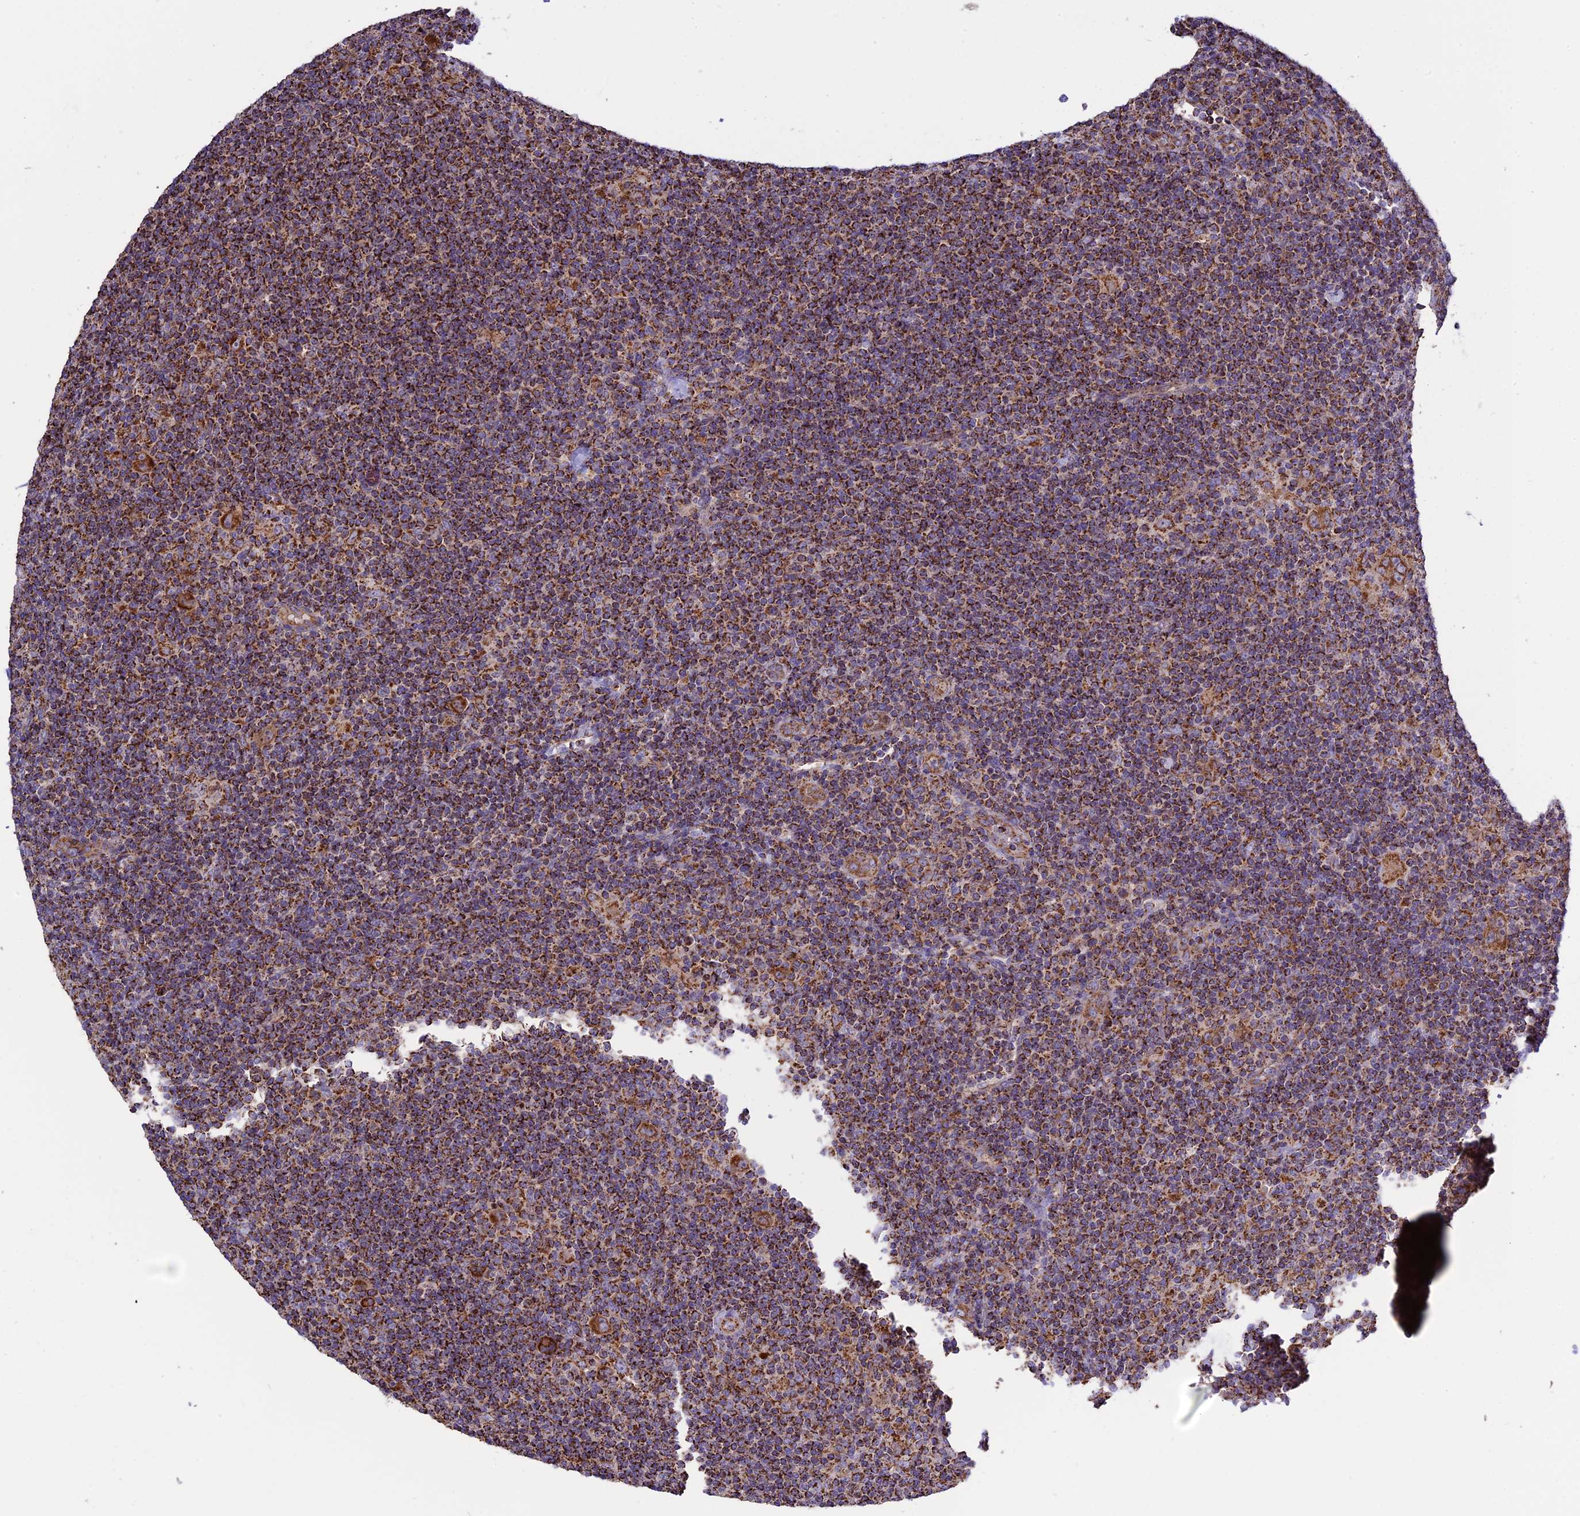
{"staining": {"intensity": "strong", "quantity": "25%-75%", "location": "cytoplasmic/membranous"}, "tissue": "lymphoma", "cell_type": "Tumor cells", "image_type": "cancer", "snomed": [{"axis": "morphology", "description": "Hodgkin's disease, NOS"}, {"axis": "topography", "description": "Lymph node"}], "caption": "Immunohistochemical staining of human Hodgkin's disease shows strong cytoplasmic/membranous protein staining in about 25%-75% of tumor cells.", "gene": "TTC4", "patient": {"sex": "female", "age": 57}}